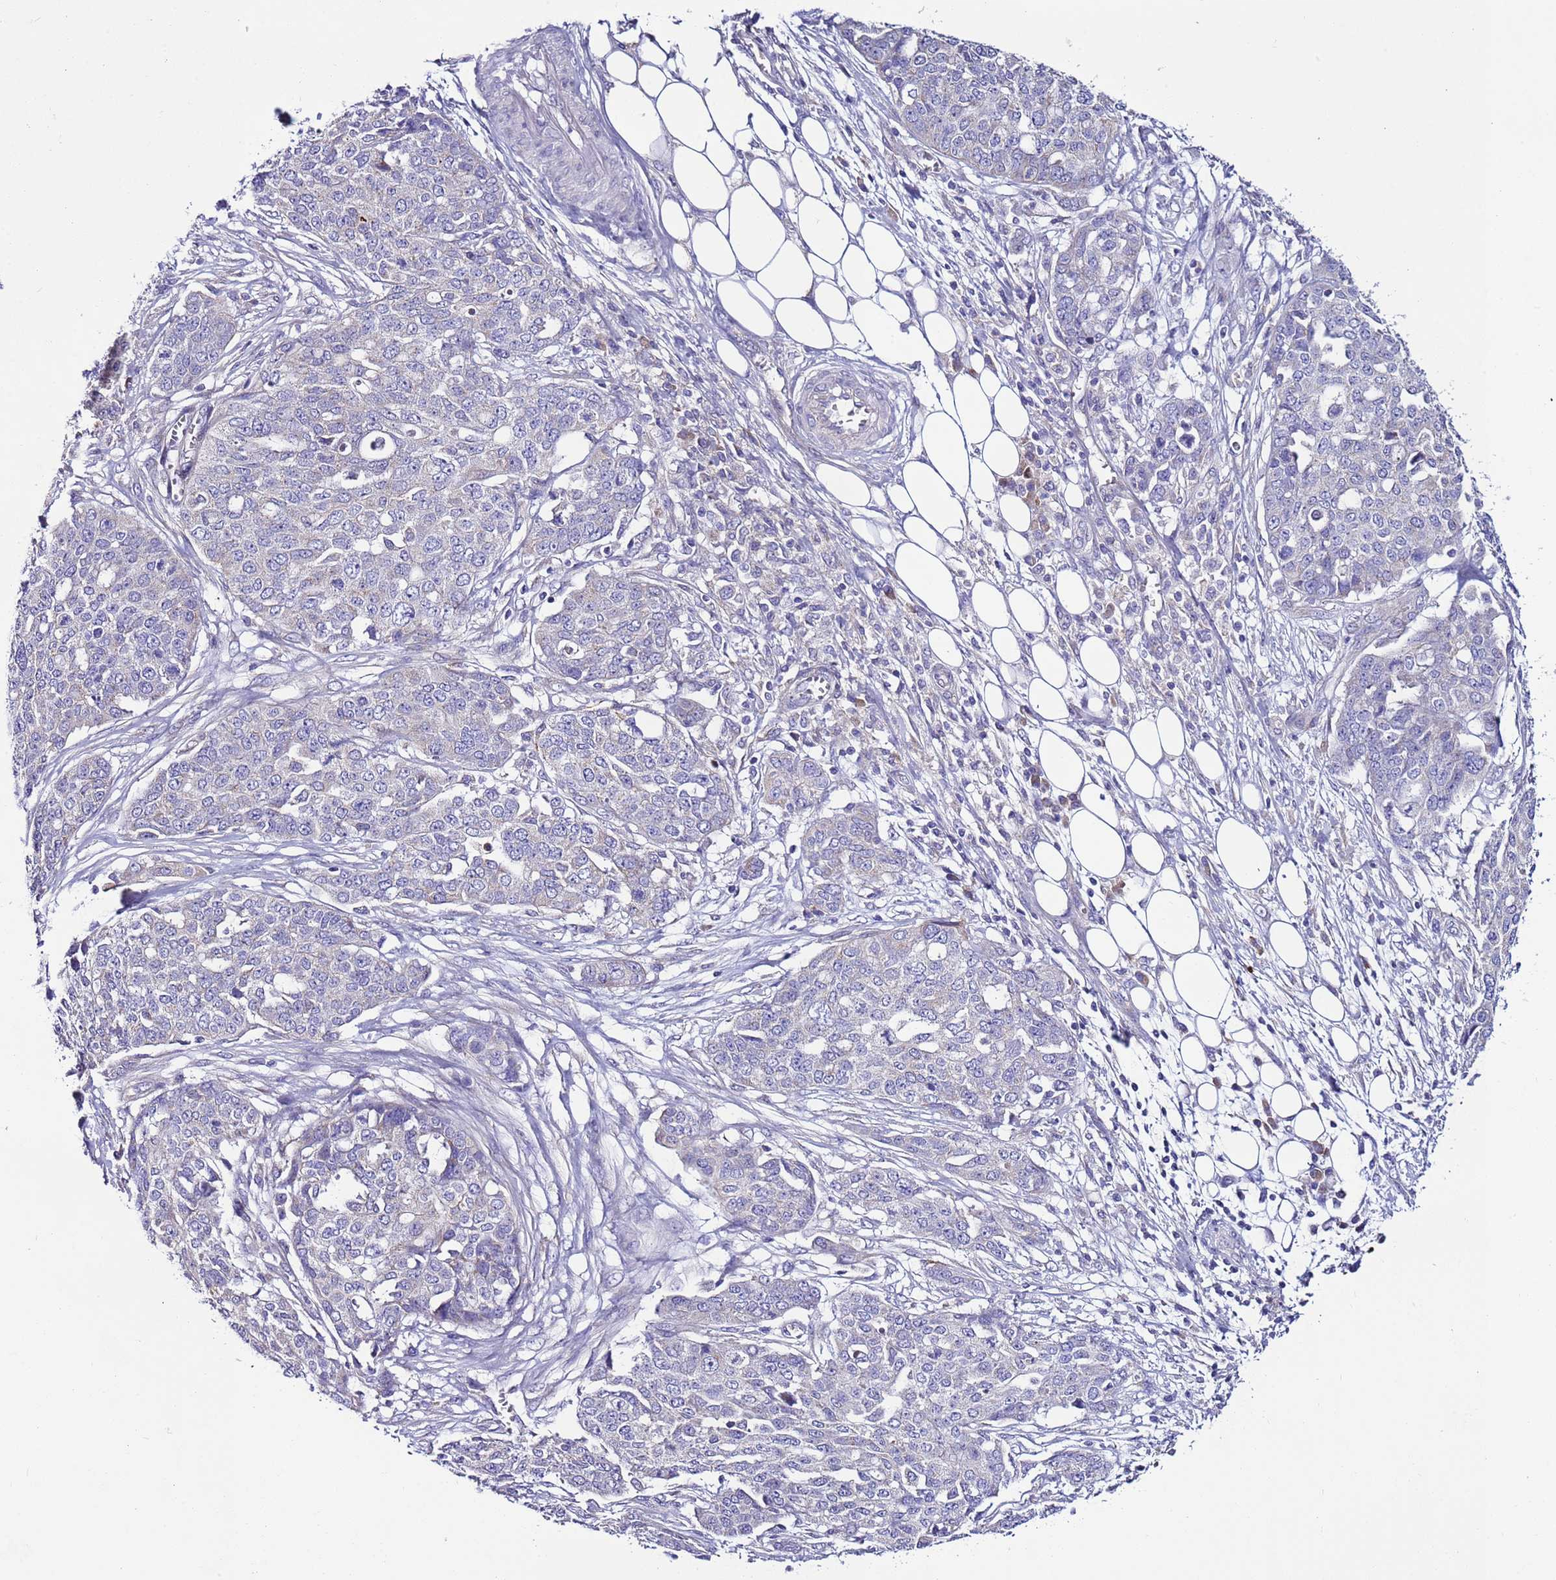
{"staining": {"intensity": "negative", "quantity": "none", "location": "none"}, "tissue": "ovarian cancer", "cell_type": "Tumor cells", "image_type": "cancer", "snomed": [{"axis": "morphology", "description": "Cystadenocarcinoma, serous, NOS"}, {"axis": "topography", "description": "Soft tissue"}, {"axis": "topography", "description": "Ovary"}], "caption": "Tumor cells are negative for protein expression in human serous cystadenocarcinoma (ovarian).", "gene": "SPCS1", "patient": {"sex": "female", "age": 57}}